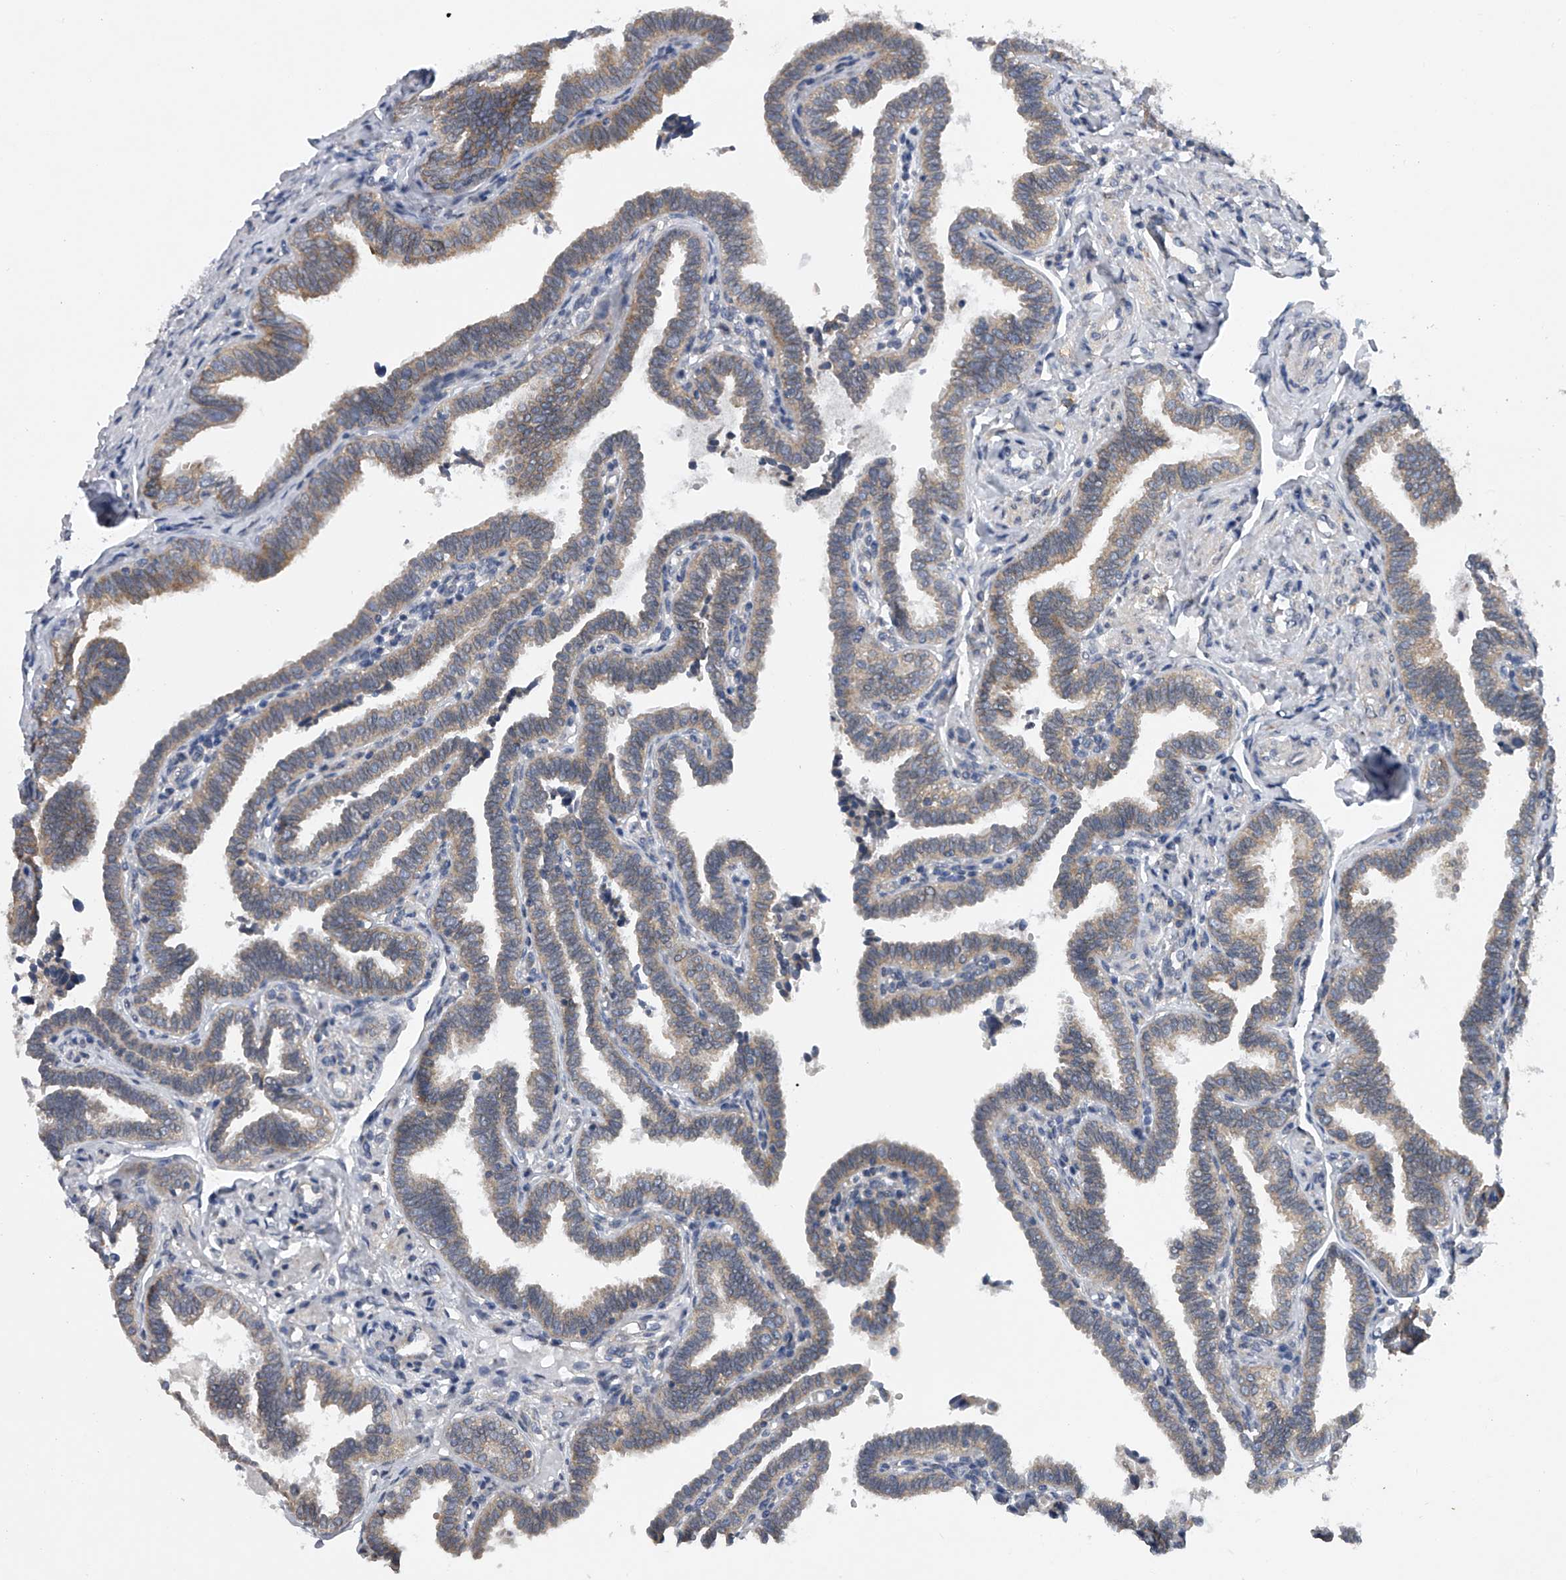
{"staining": {"intensity": "moderate", "quantity": "25%-75%", "location": "cytoplasmic/membranous"}, "tissue": "fallopian tube", "cell_type": "Glandular cells", "image_type": "normal", "snomed": [{"axis": "morphology", "description": "Normal tissue, NOS"}, {"axis": "topography", "description": "Fallopian tube"}], "caption": "Normal fallopian tube reveals moderate cytoplasmic/membranous positivity in approximately 25%-75% of glandular cells, visualized by immunohistochemistry.", "gene": "RNF5", "patient": {"sex": "female", "age": 39}}